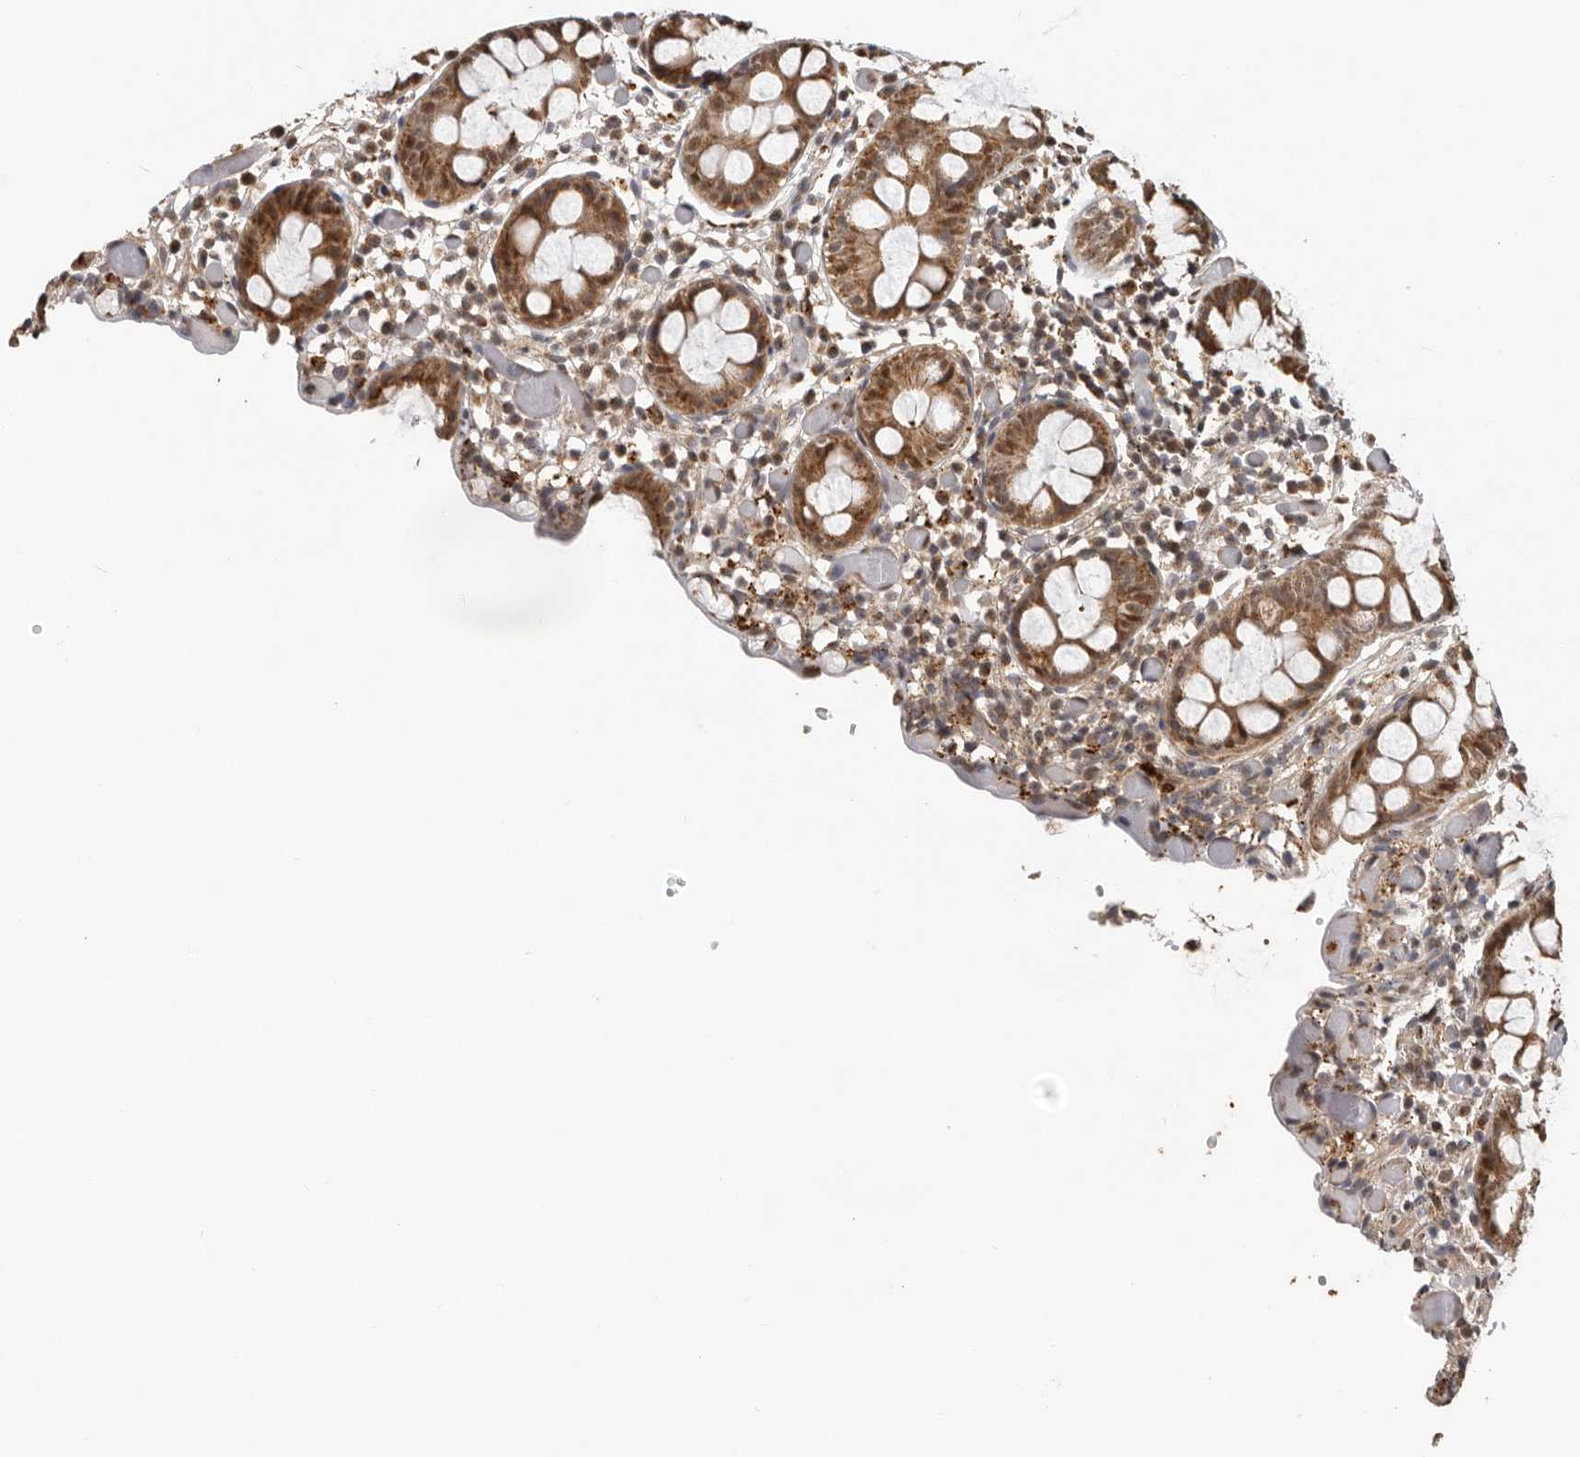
{"staining": {"intensity": "moderate", "quantity": ">75%", "location": "cytoplasmic/membranous"}, "tissue": "colon", "cell_type": "Endothelial cells", "image_type": "normal", "snomed": [{"axis": "morphology", "description": "Normal tissue, NOS"}, {"axis": "topography", "description": "Colon"}], "caption": "IHC of benign colon exhibits medium levels of moderate cytoplasmic/membranous staining in approximately >75% of endothelial cells. Using DAB (brown) and hematoxylin (blue) stains, captured at high magnification using brightfield microscopy.", "gene": "RNF157", "patient": {"sex": "male", "age": 14}}